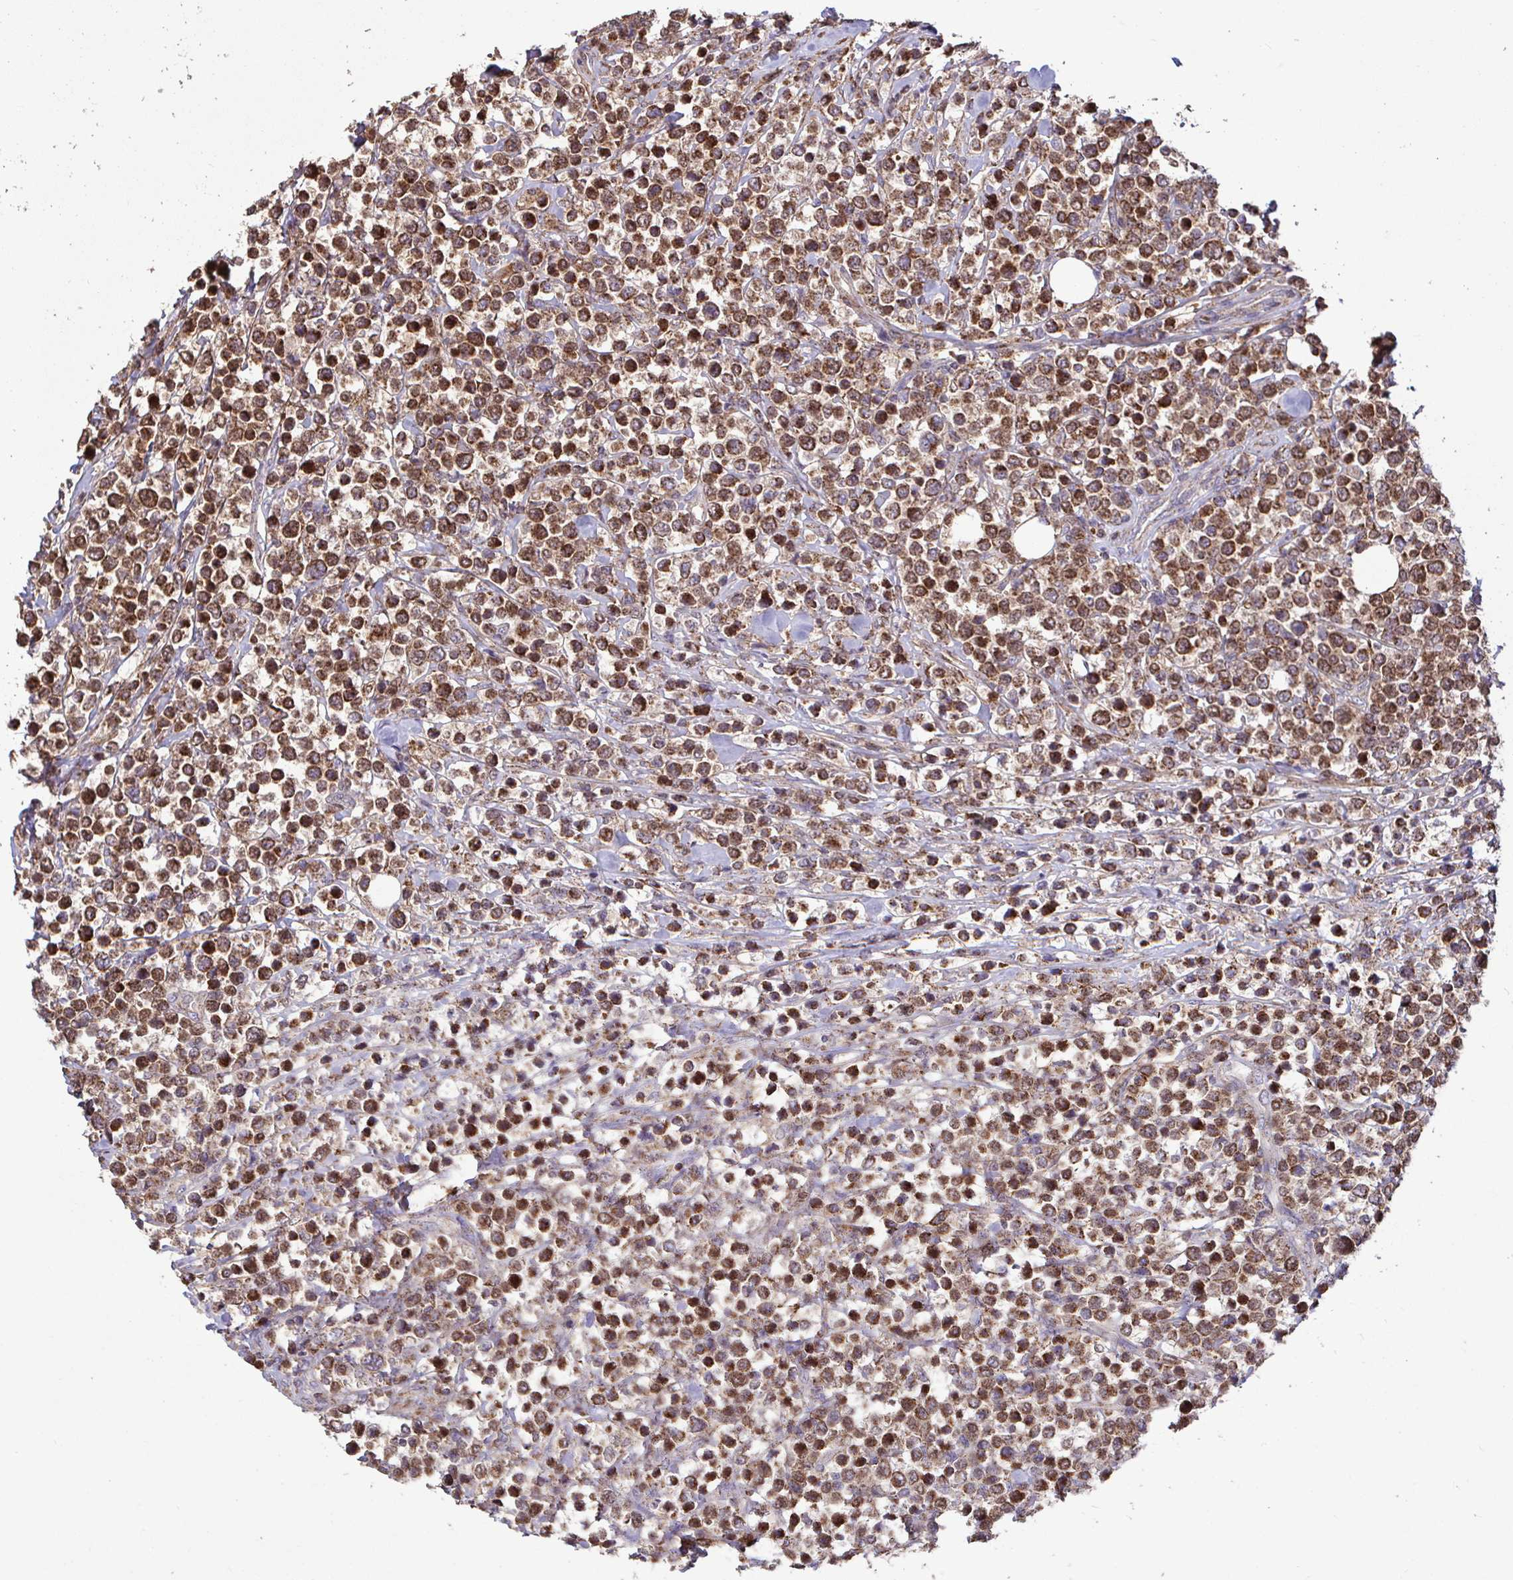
{"staining": {"intensity": "strong", "quantity": ">75%", "location": "cytoplasmic/membranous,nuclear"}, "tissue": "lymphoma", "cell_type": "Tumor cells", "image_type": "cancer", "snomed": [{"axis": "morphology", "description": "Malignant lymphoma, non-Hodgkin's type, Low grade"}, {"axis": "topography", "description": "Lymph node"}], "caption": "Approximately >75% of tumor cells in human malignant lymphoma, non-Hodgkin's type (low-grade) demonstrate strong cytoplasmic/membranous and nuclear protein positivity as visualized by brown immunohistochemical staining.", "gene": "SPRY1", "patient": {"sex": "male", "age": 60}}